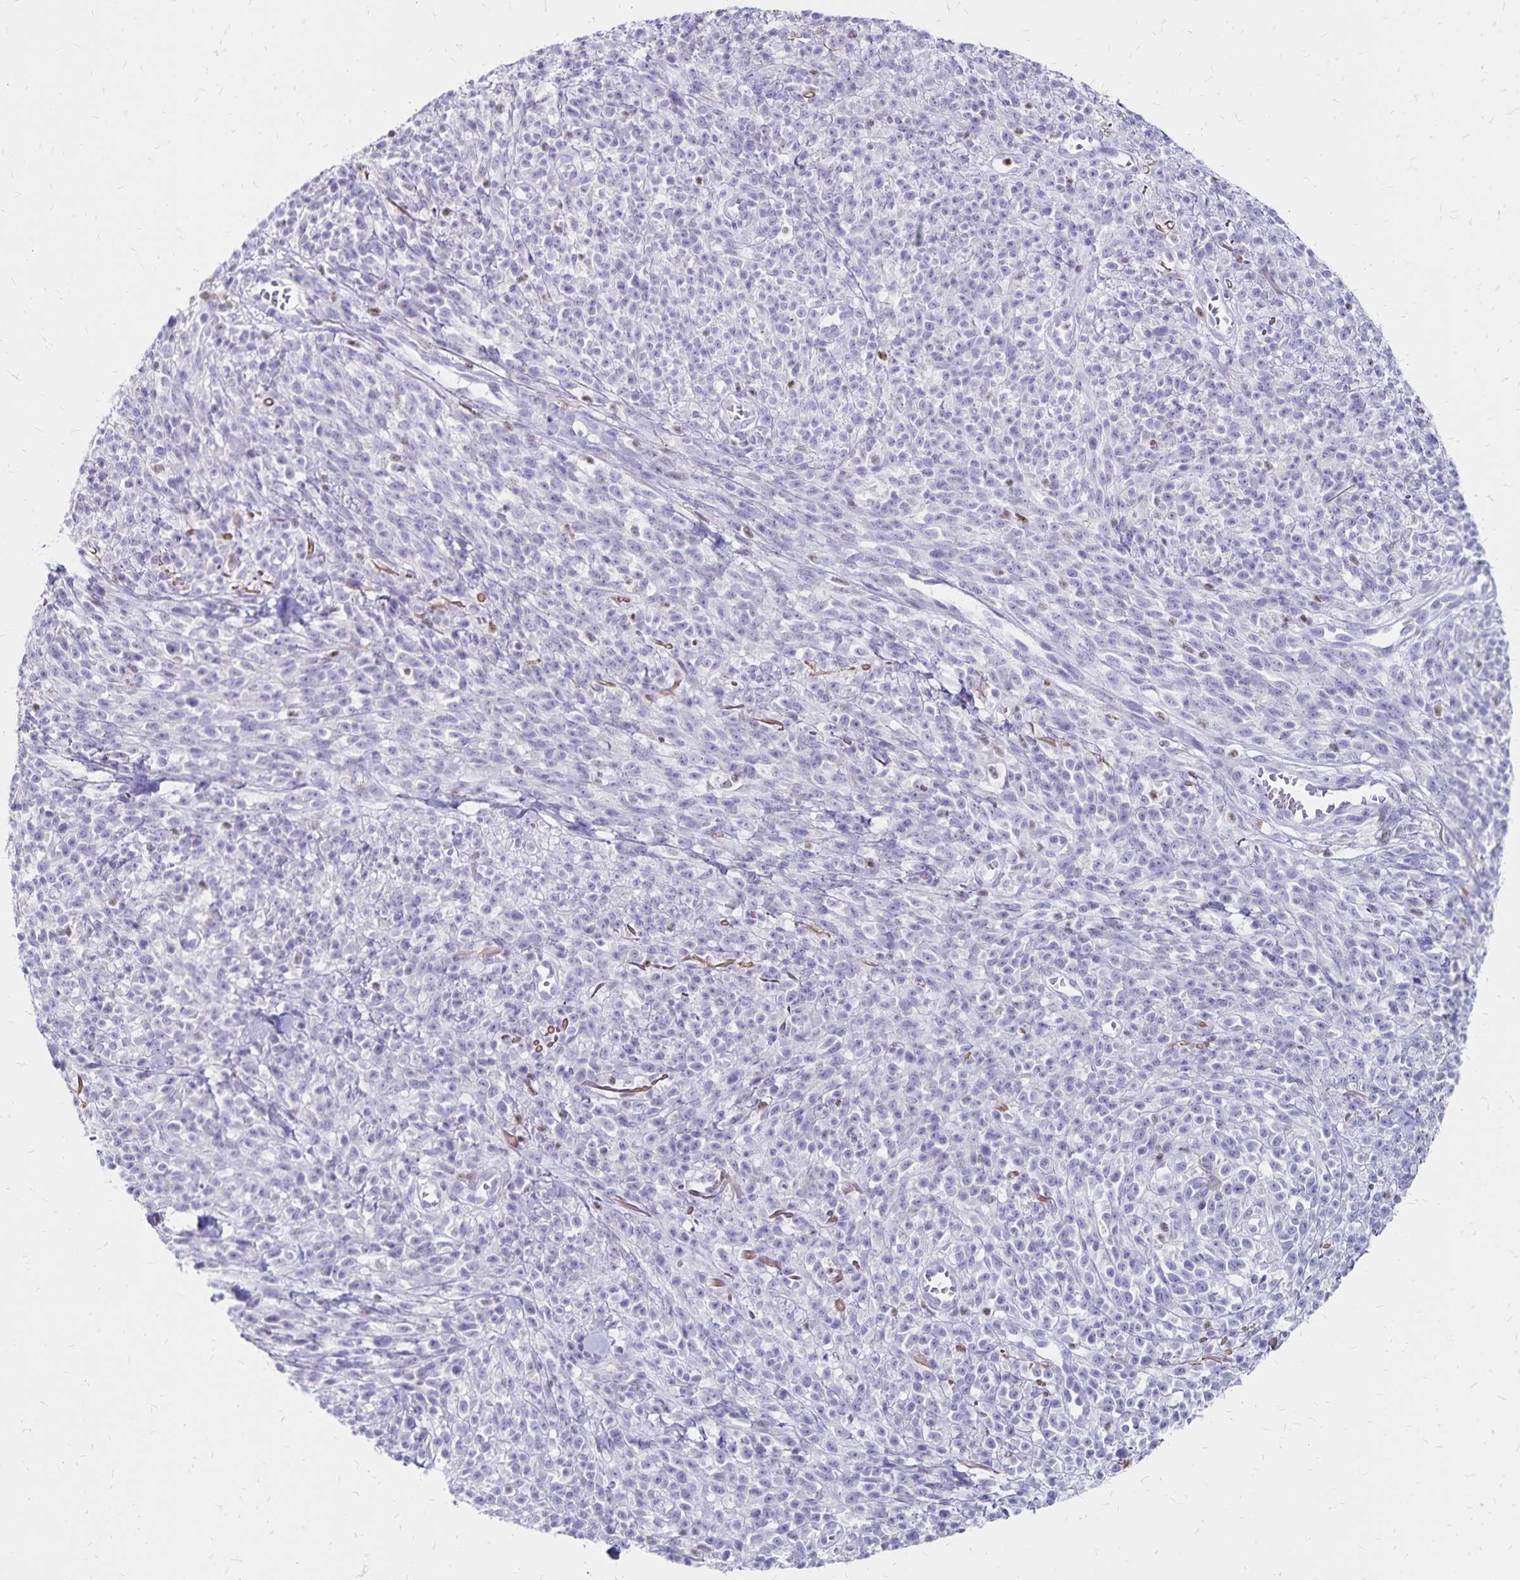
{"staining": {"intensity": "negative", "quantity": "none", "location": "none"}, "tissue": "melanoma", "cell_type": "Tumor cells", "image_type": "cancer", "snomed": [{"axis": "morphology", "description": "Malignant melanoma, NOS"}, {"axis": "topography", "description": "Skin"}, {"axis": "topography", "description": "Skin of trunk"}], "caption": "Micrograph shows no protein staining in tumor cells of melanoma tissue.", "gene": "IKZF1", "patient": {"sex": "male", "age": 74}}